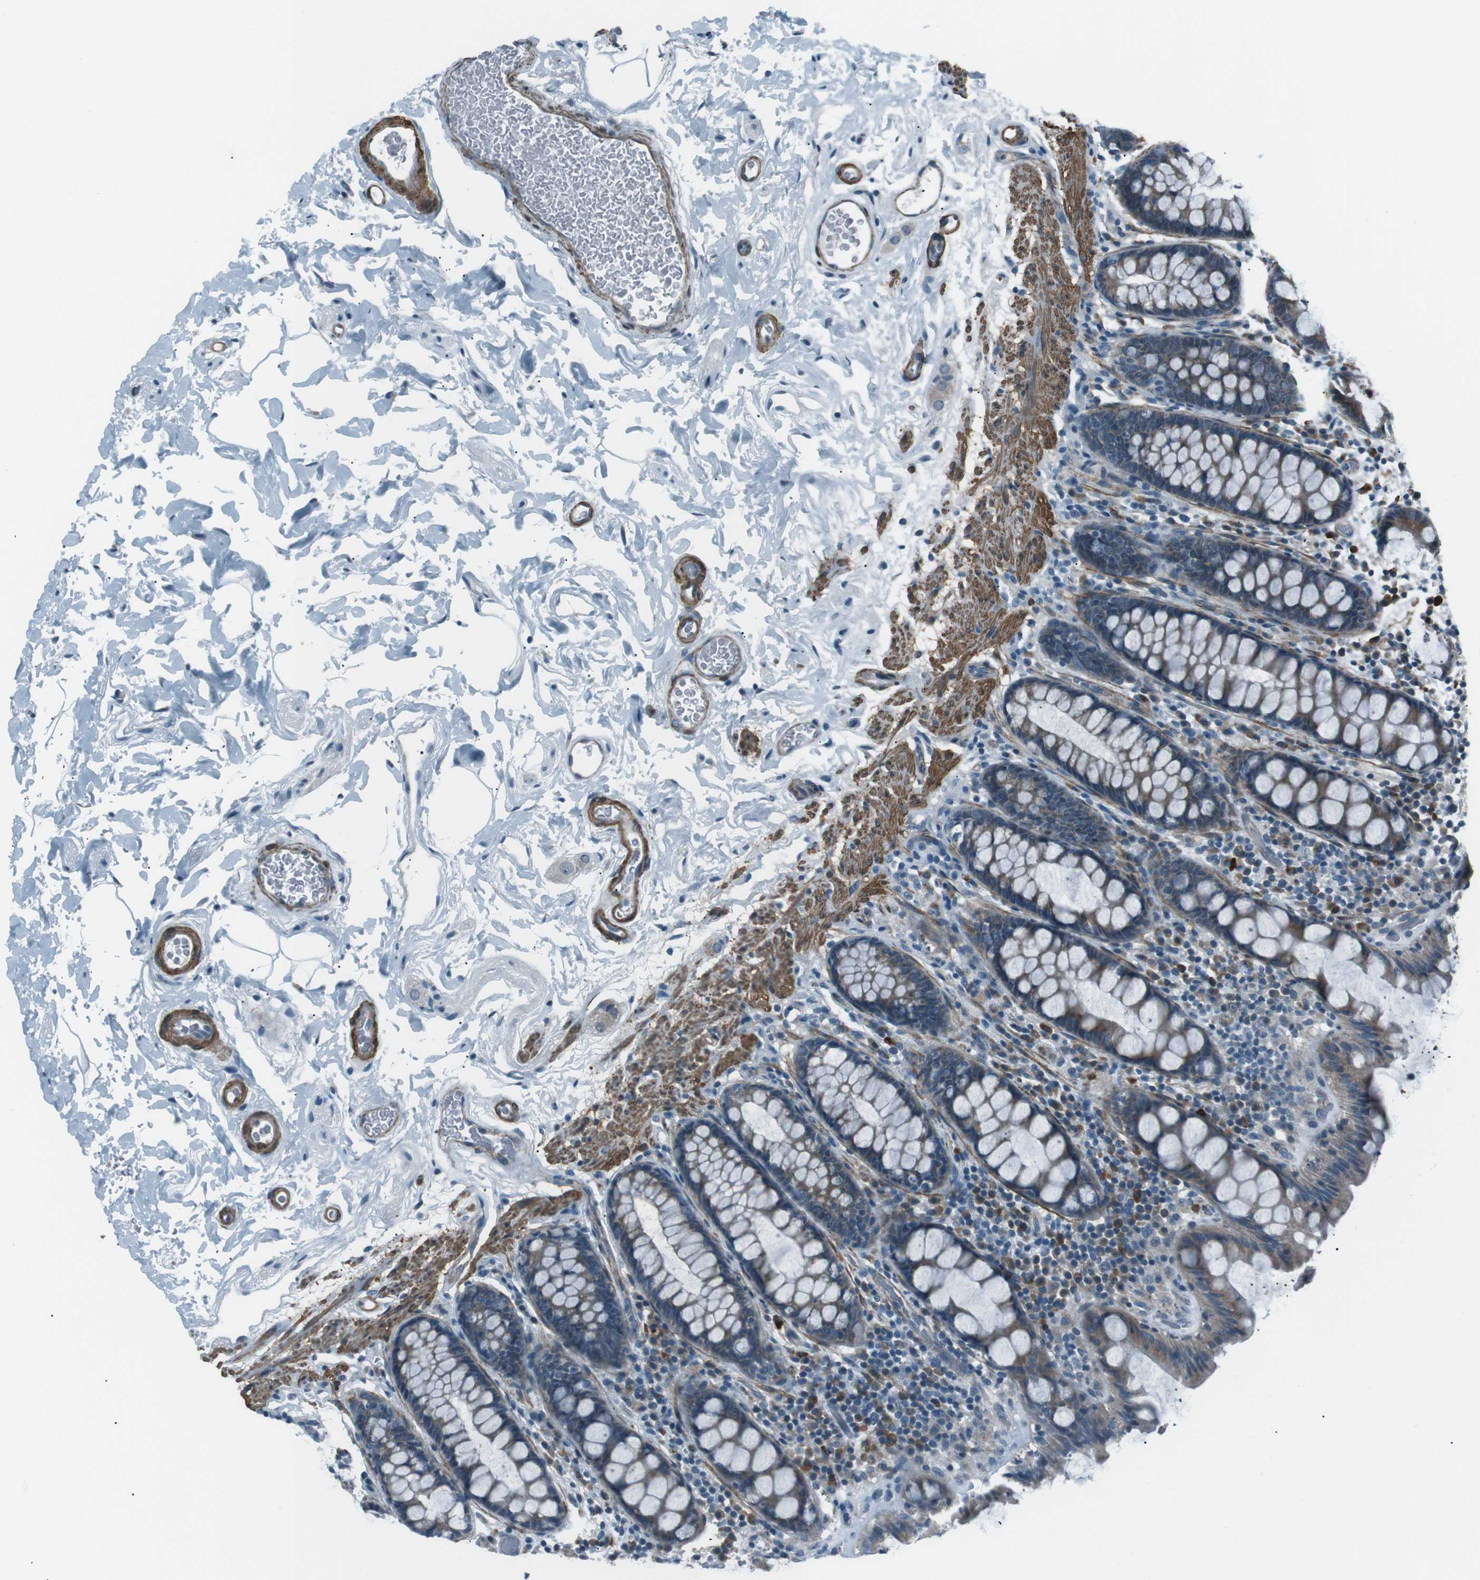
{"staining": {"intensity": "moderate", "quantity": ">75%", "location": "cytoplasmic/membranous"}, "tissue": "colon", "cell_type": "Endothelial cells", "image_type": "normal", "snomed": [{"axis": "morphology", "description": "Normal tissue, NOS"}, {"axis": "topography", "description": "Colon"}], "caption": "Endothelial cells show medium levels of moderate cytoplasmic/membranous positivity in approximately >75% of cells in unremarkable colon. (Stains: DAB in brown, nuclei in blue, Microscopy: brightfield microscopy at high magnification).", "gene": "PDLIM5", "patient": {"sex": "female", "age": 80}}